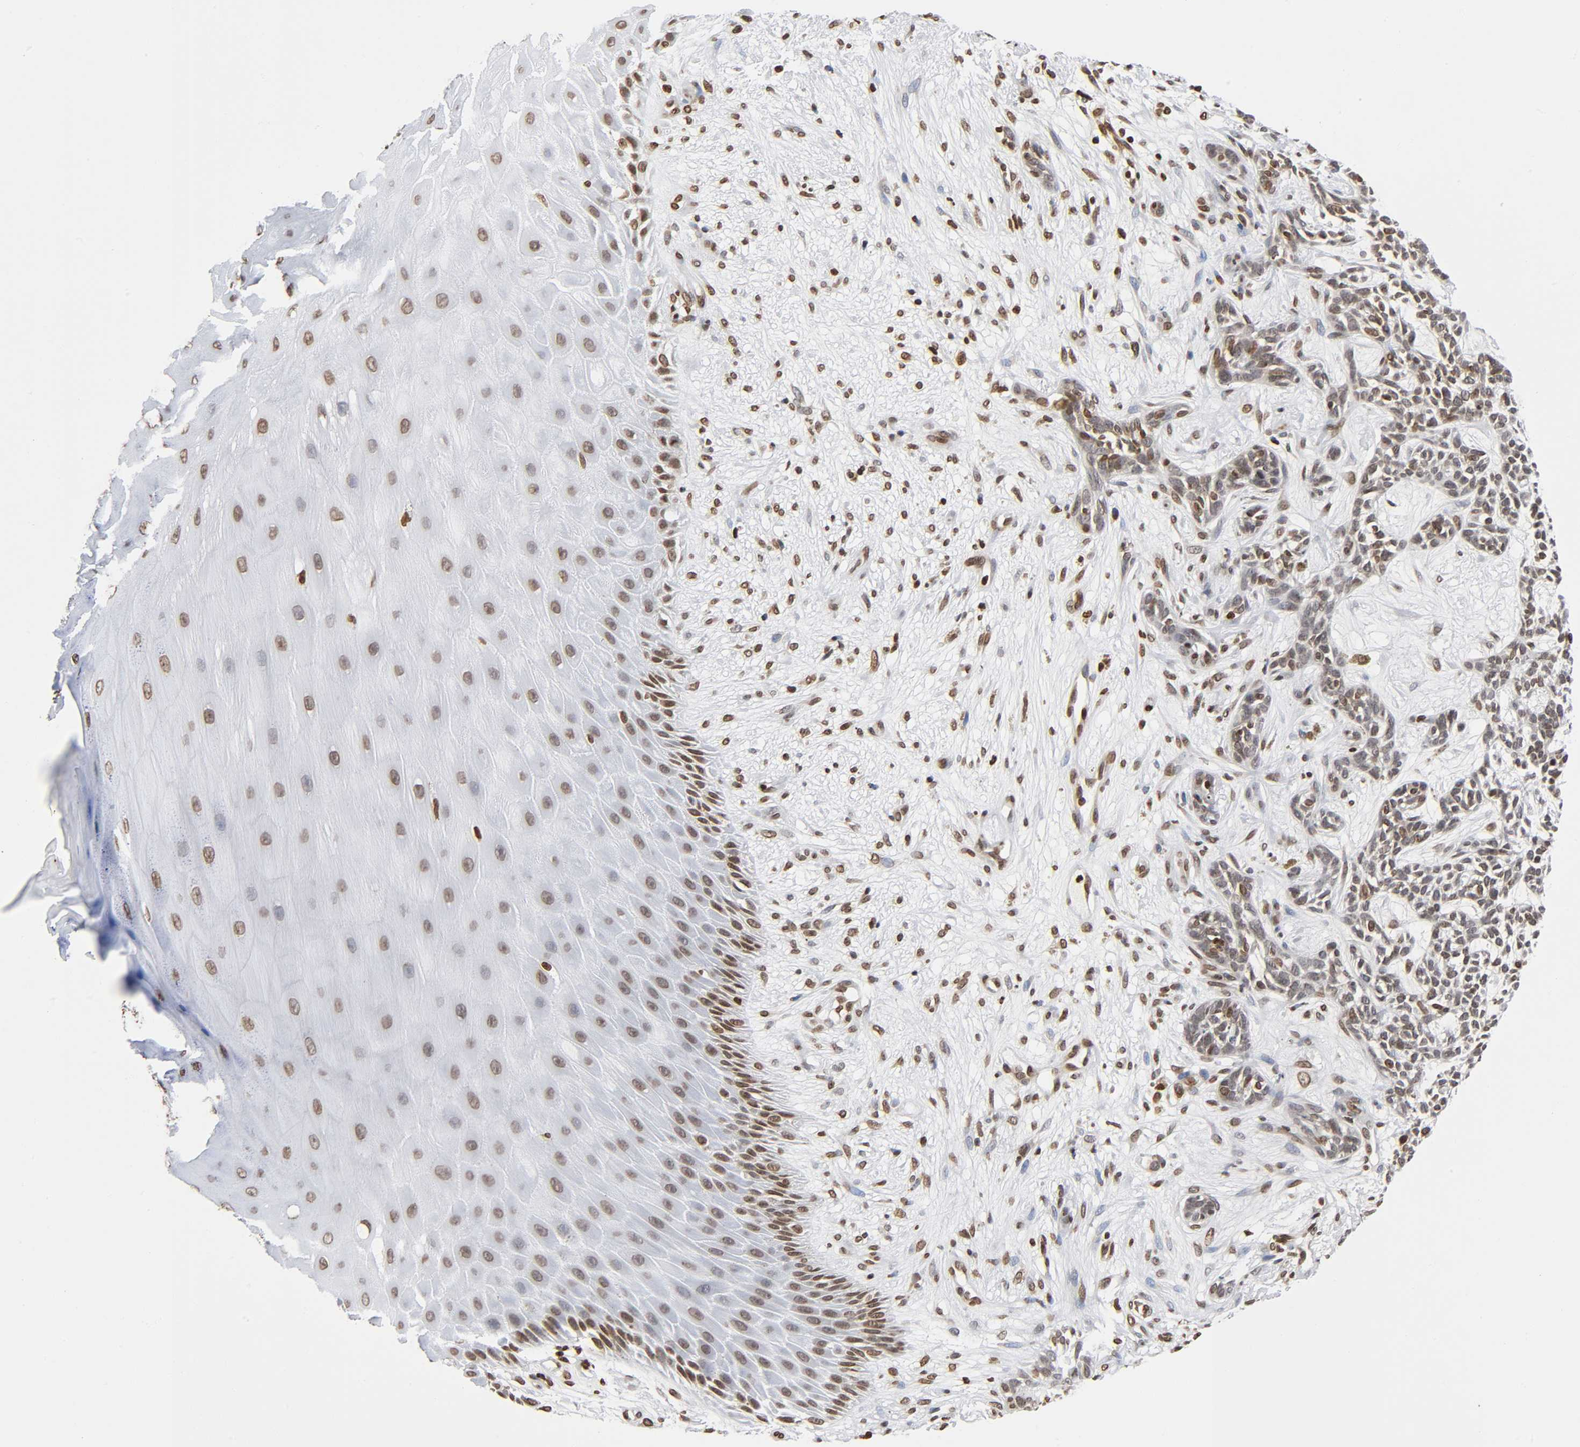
{"staining": {"intensity": "moderate", "quantity": ">75%", "location": "nuclear"}, "tissue": "skin cancer", "cell_type": "Tumor cells", "image_type": "cancer", "snomed": [{"axis": "morphology", "description": "Basal cell carcinoma"}, {"axis": "topography", "description": "Skin"}], "caption": "Immunohistochemistry (IHC) photomicrograph of human skin cancer stained for a protein (brown), which exhibits medium levels of moderate nuclear expression in about >75% of tumor cells.", "gene": "HOXA6", "patient": {"sex": "female", "age": 84}}